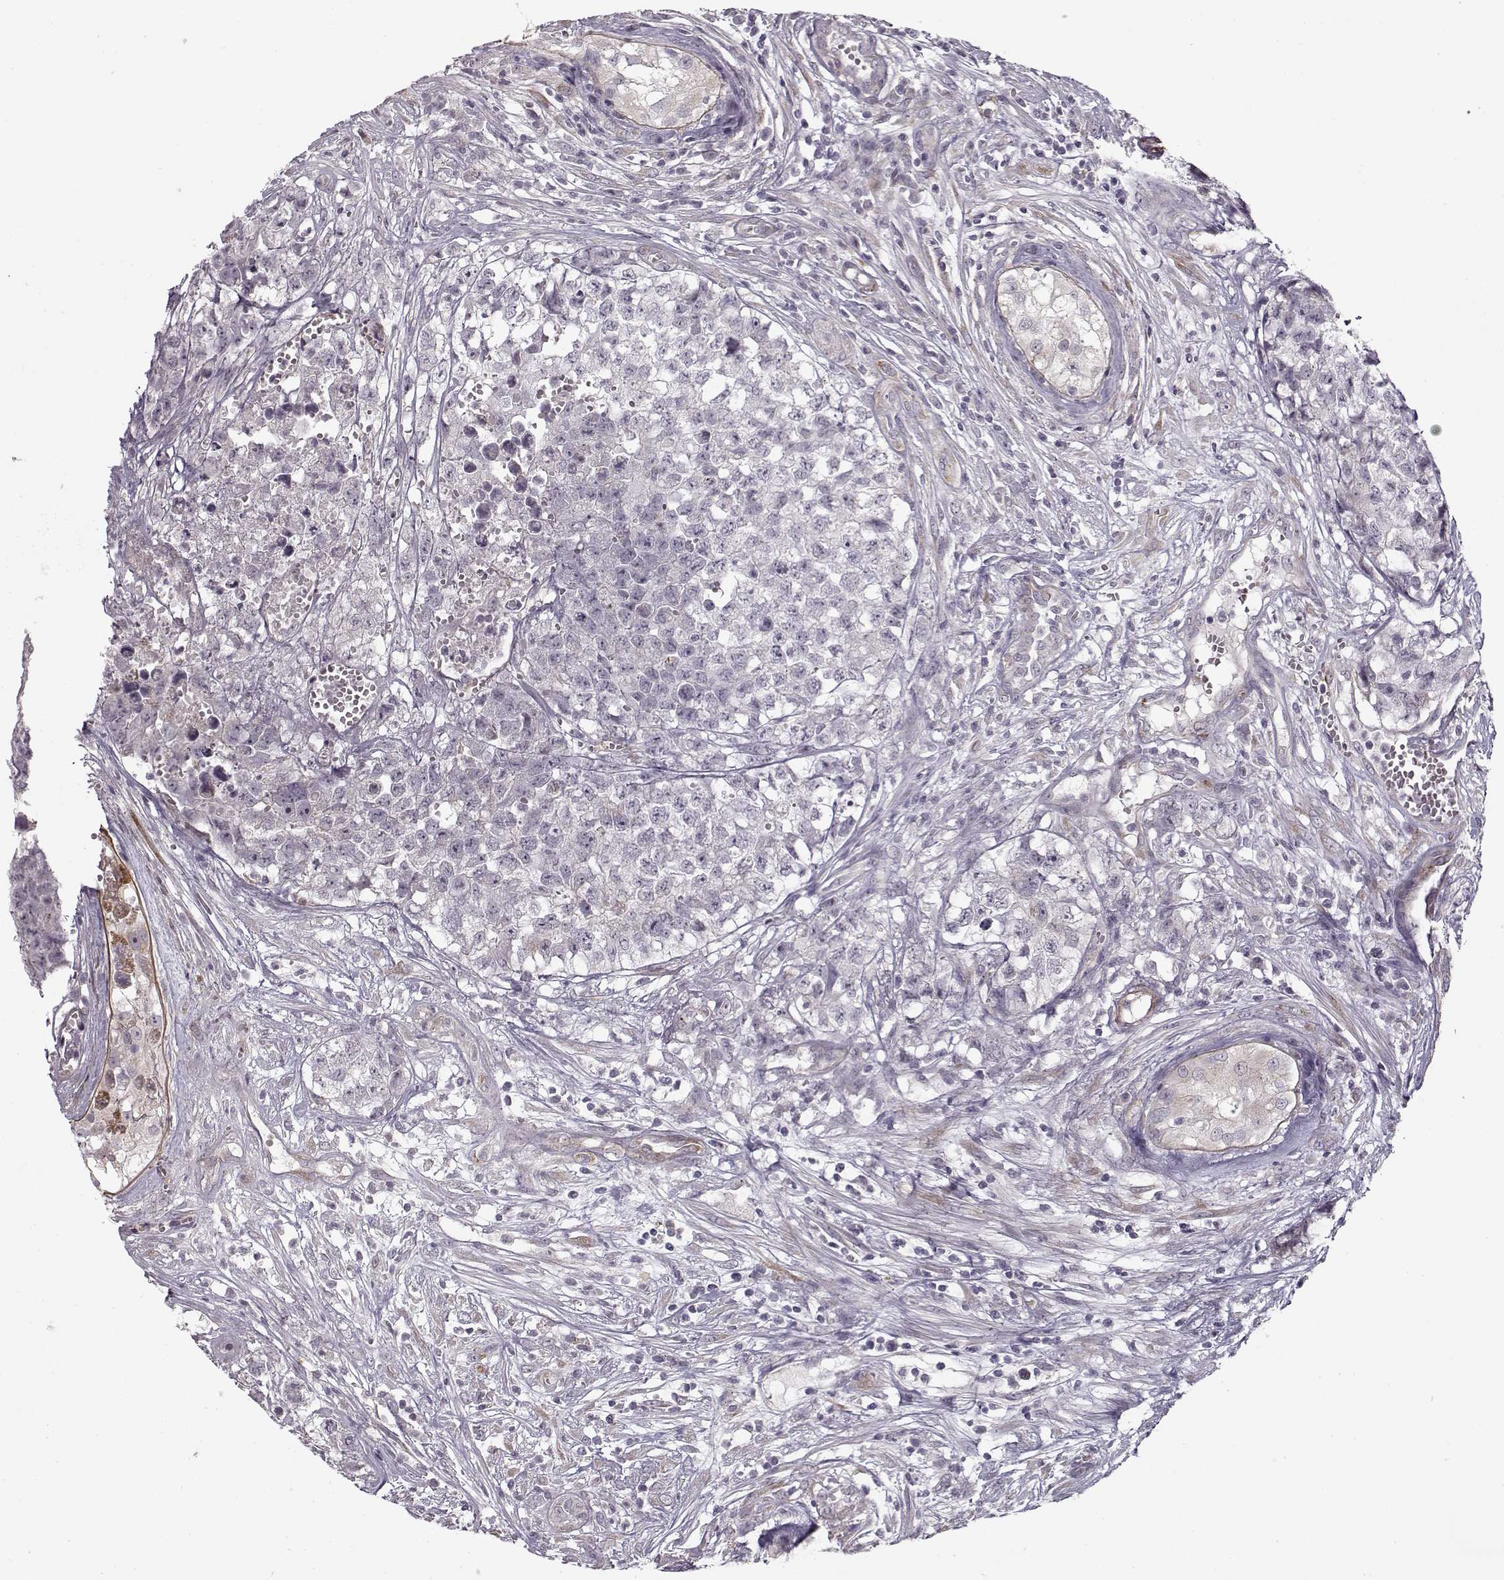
{"staining": {"intensity": "negative", "quantity": "none", "location": "none"}, "tissue": "testis cancer", "cell_type": "Tumor cells", "image_type": "cancer", "snomed": [{"axis": "morphology", "description": "Seminoma, NOS"}, {"axis": "morphology", "description": "Carcinoma, Embryonal, NOS"}, {"axis": "topography", "description": "Testis"}], "caption": "Human testis seminoma stained for a protein using immunohistochemistry reveals no staining in tumor cells.", "gene": "LAMB2", "patient": {"sex": "male", "age": 22}}